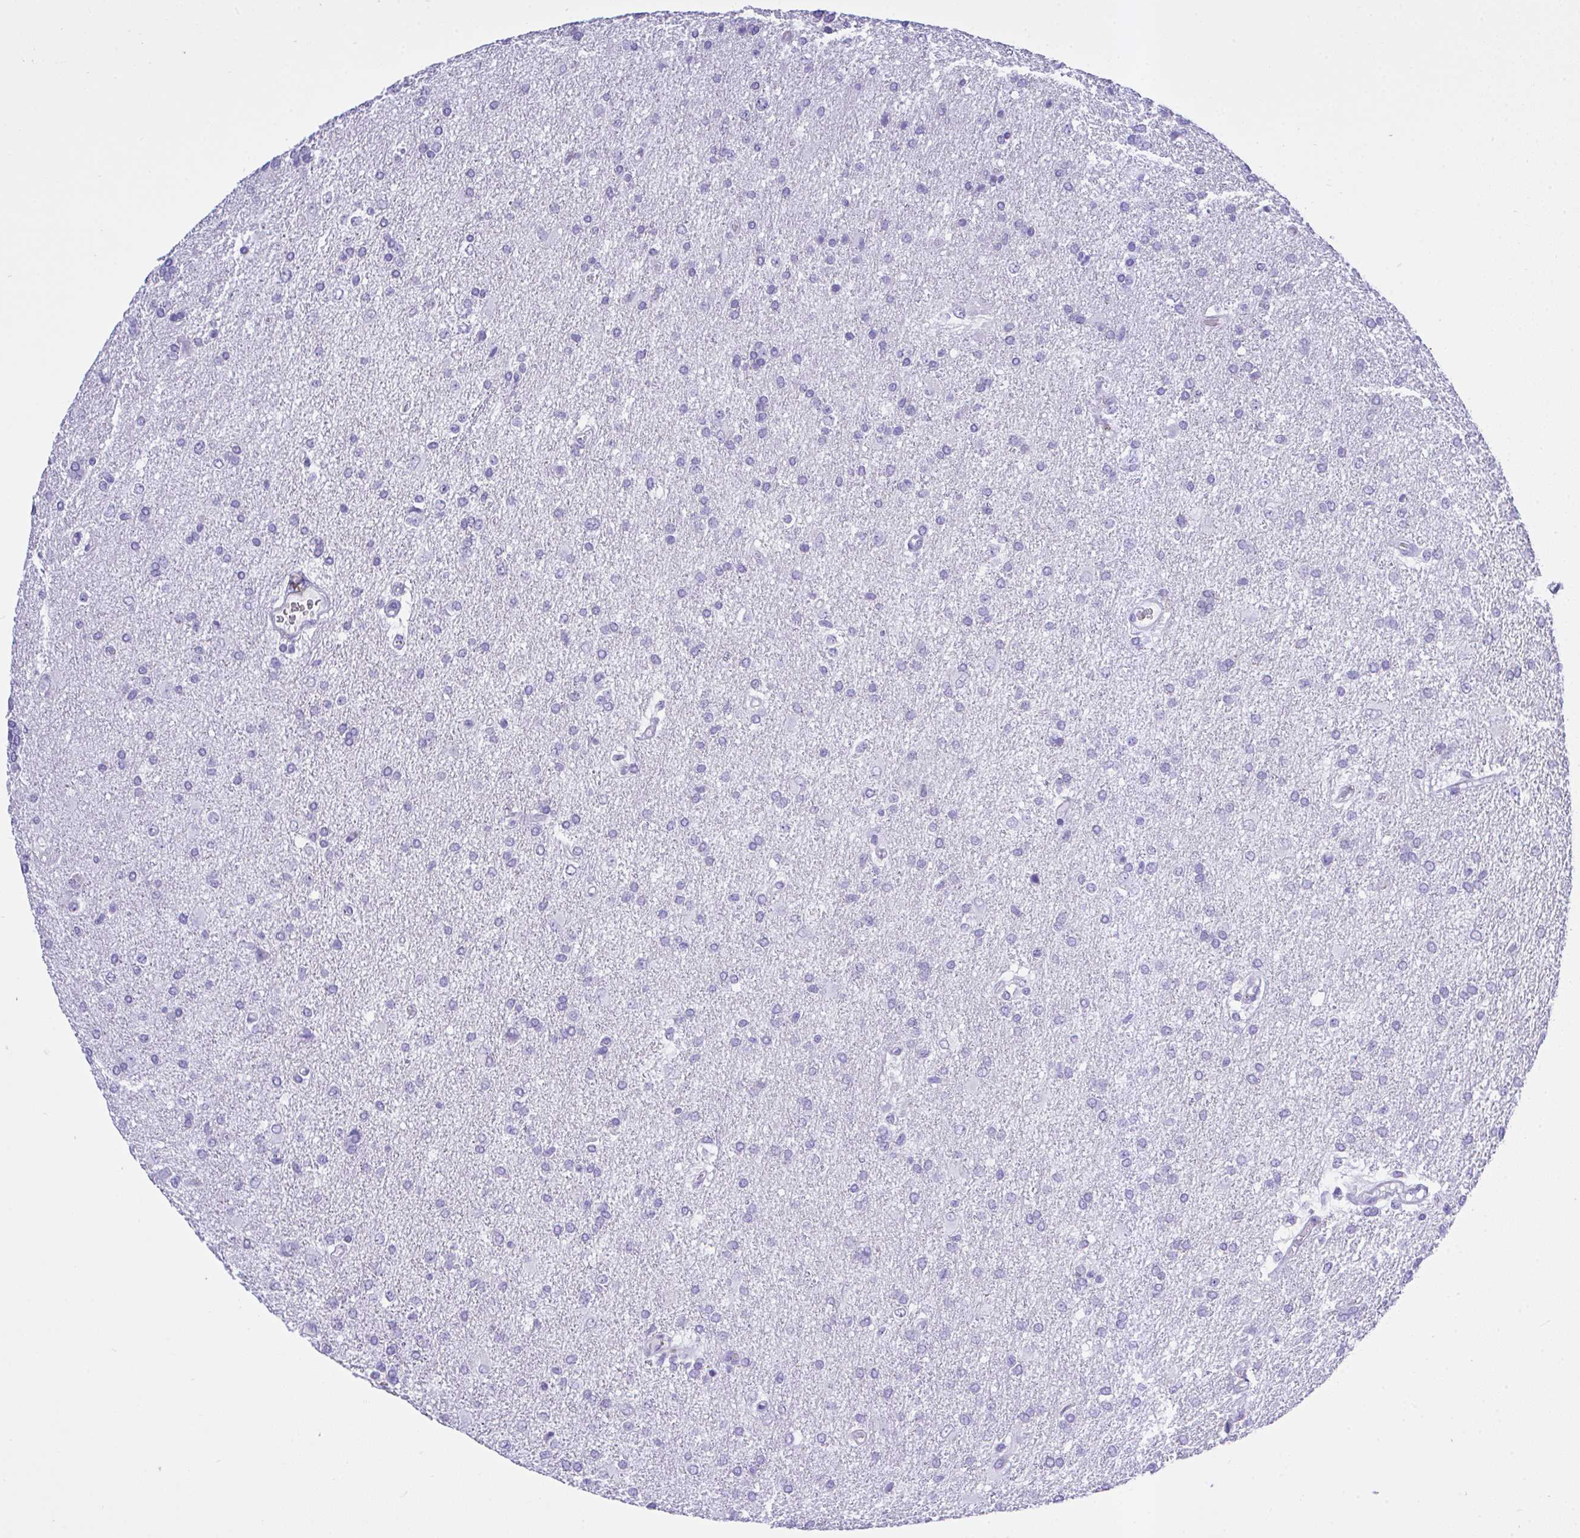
{"staining": {"intensity": "negative", "quantity": "none", "location": "none"}, "tissue": "glioma", "cell_type": "Tumor cells", "image_type": "cancer", "snomed": [{"axis": "morphology", "description": "Glioma, malignant, High grade"}, {"axis": "topography", "description": "Brain"}], "caption": "Image shows no protein expression in tumor cells of glioma tissue.", "gene": "AKR1D1", "patient": {"sex": "male", "age": 68}}